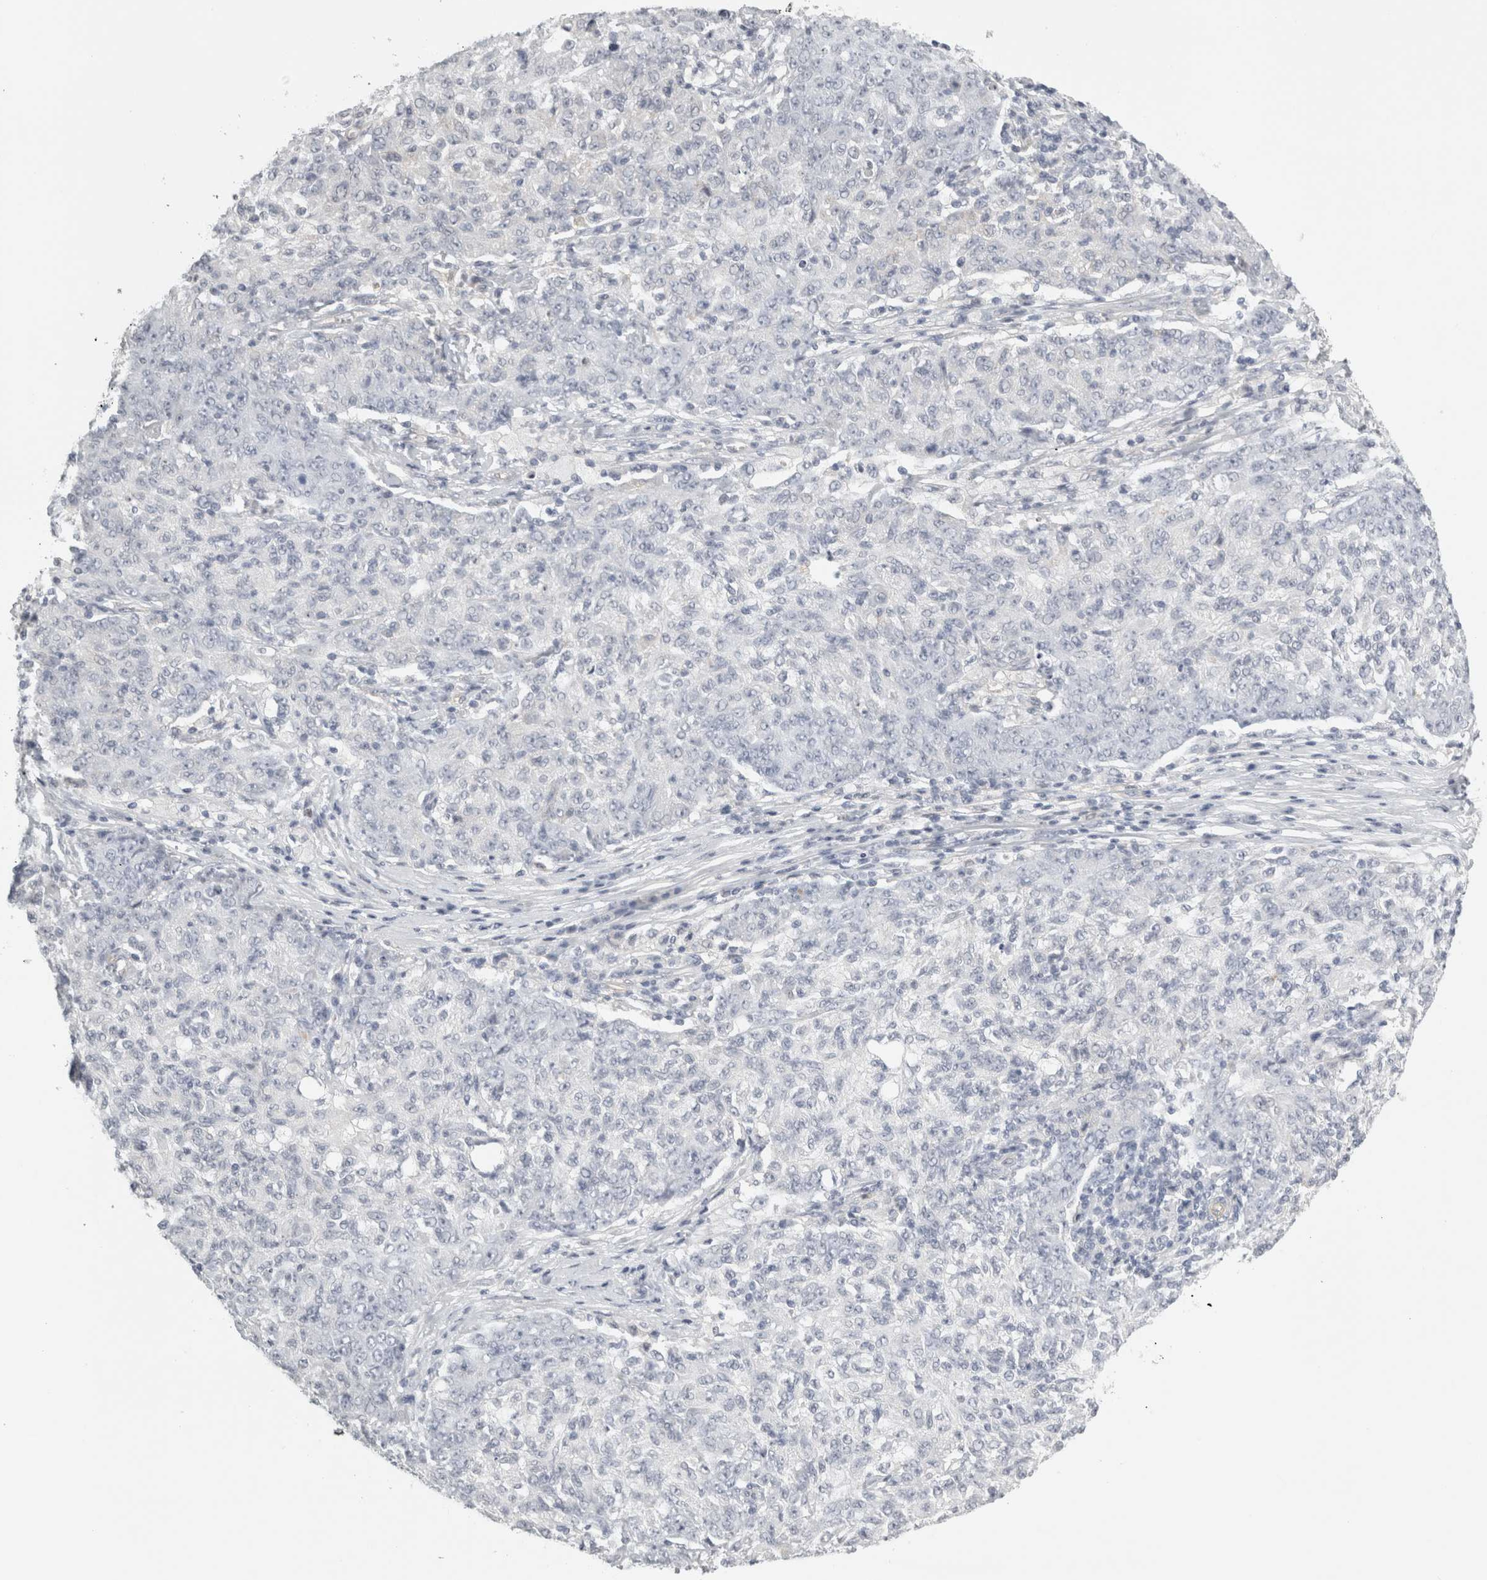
{"staining": {"intensity": "negative", "quantity": "none", "location": "none"}, "tissue": "ovarian cancer", "cell_type": "Tumor cells", "image_type": "cancer", "snomed": [{"axis": "morphology", "description": "Carcinoma, endometroid"}, {"axis": "topography", "description": "Ovary"}], "caption": "Immunohistochemical staining of human endometroid carcinoma (ovarian) demonstrates no significant staining in tumor cells.", "gene": "FBLIM1", "patient": {"sex": "female", "age": 42}}